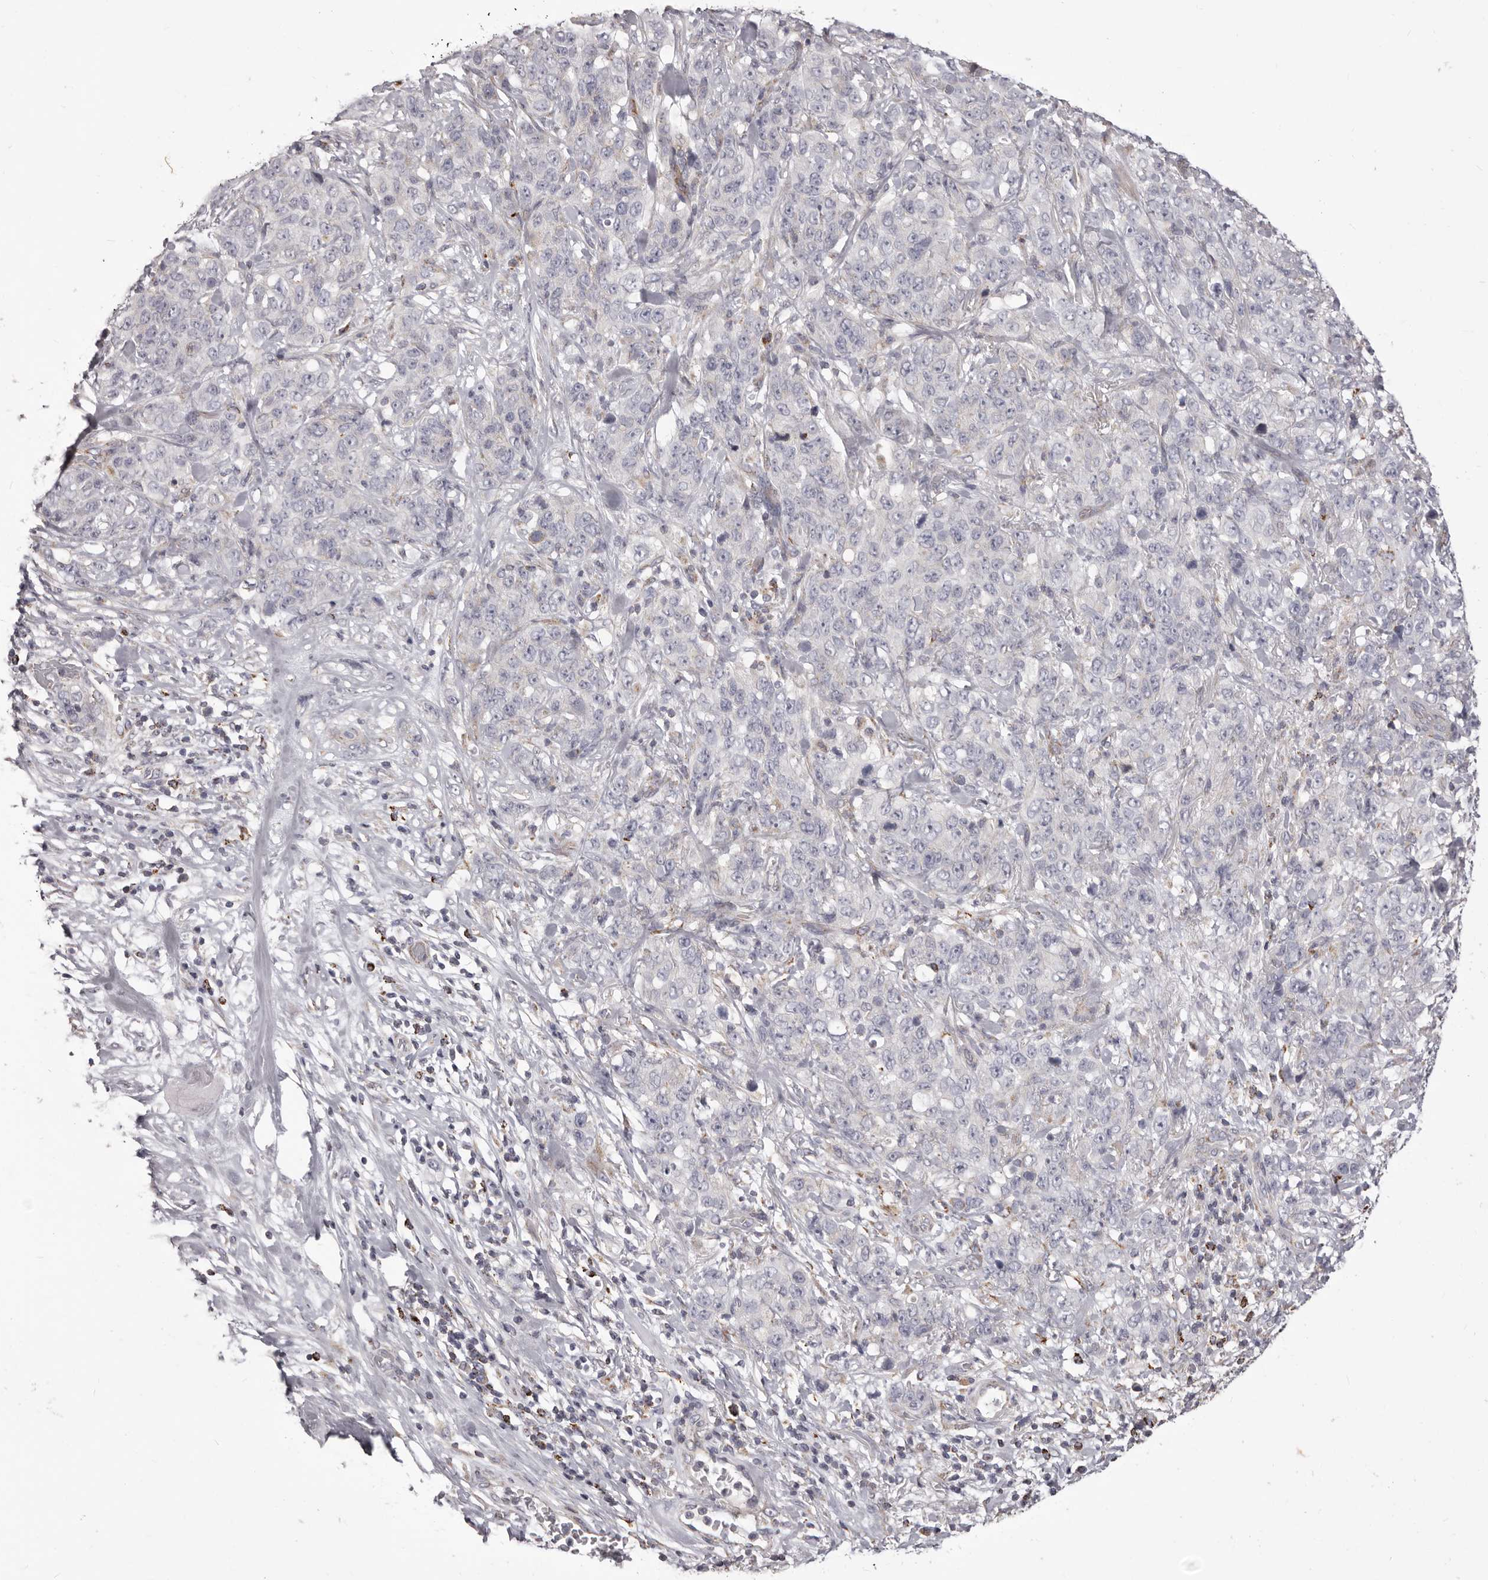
{"staining": {"intensity": "negative", "quantity": "none", "location": "none"}, "tissue": "stomach cancer", "cell_type": "Tumor cells", "image_type": "cancer", "snomed": [{"axis": "morphology", "description": "Adenocarcinoma, NOS"}, {"axis": "topography", "description": "Stomach"}], "caption": "Tumor cells are negative for brown protein staining in stomach cancer.", "gene": "PRMT2", "patient": {"sex": "male", "age": 48}}